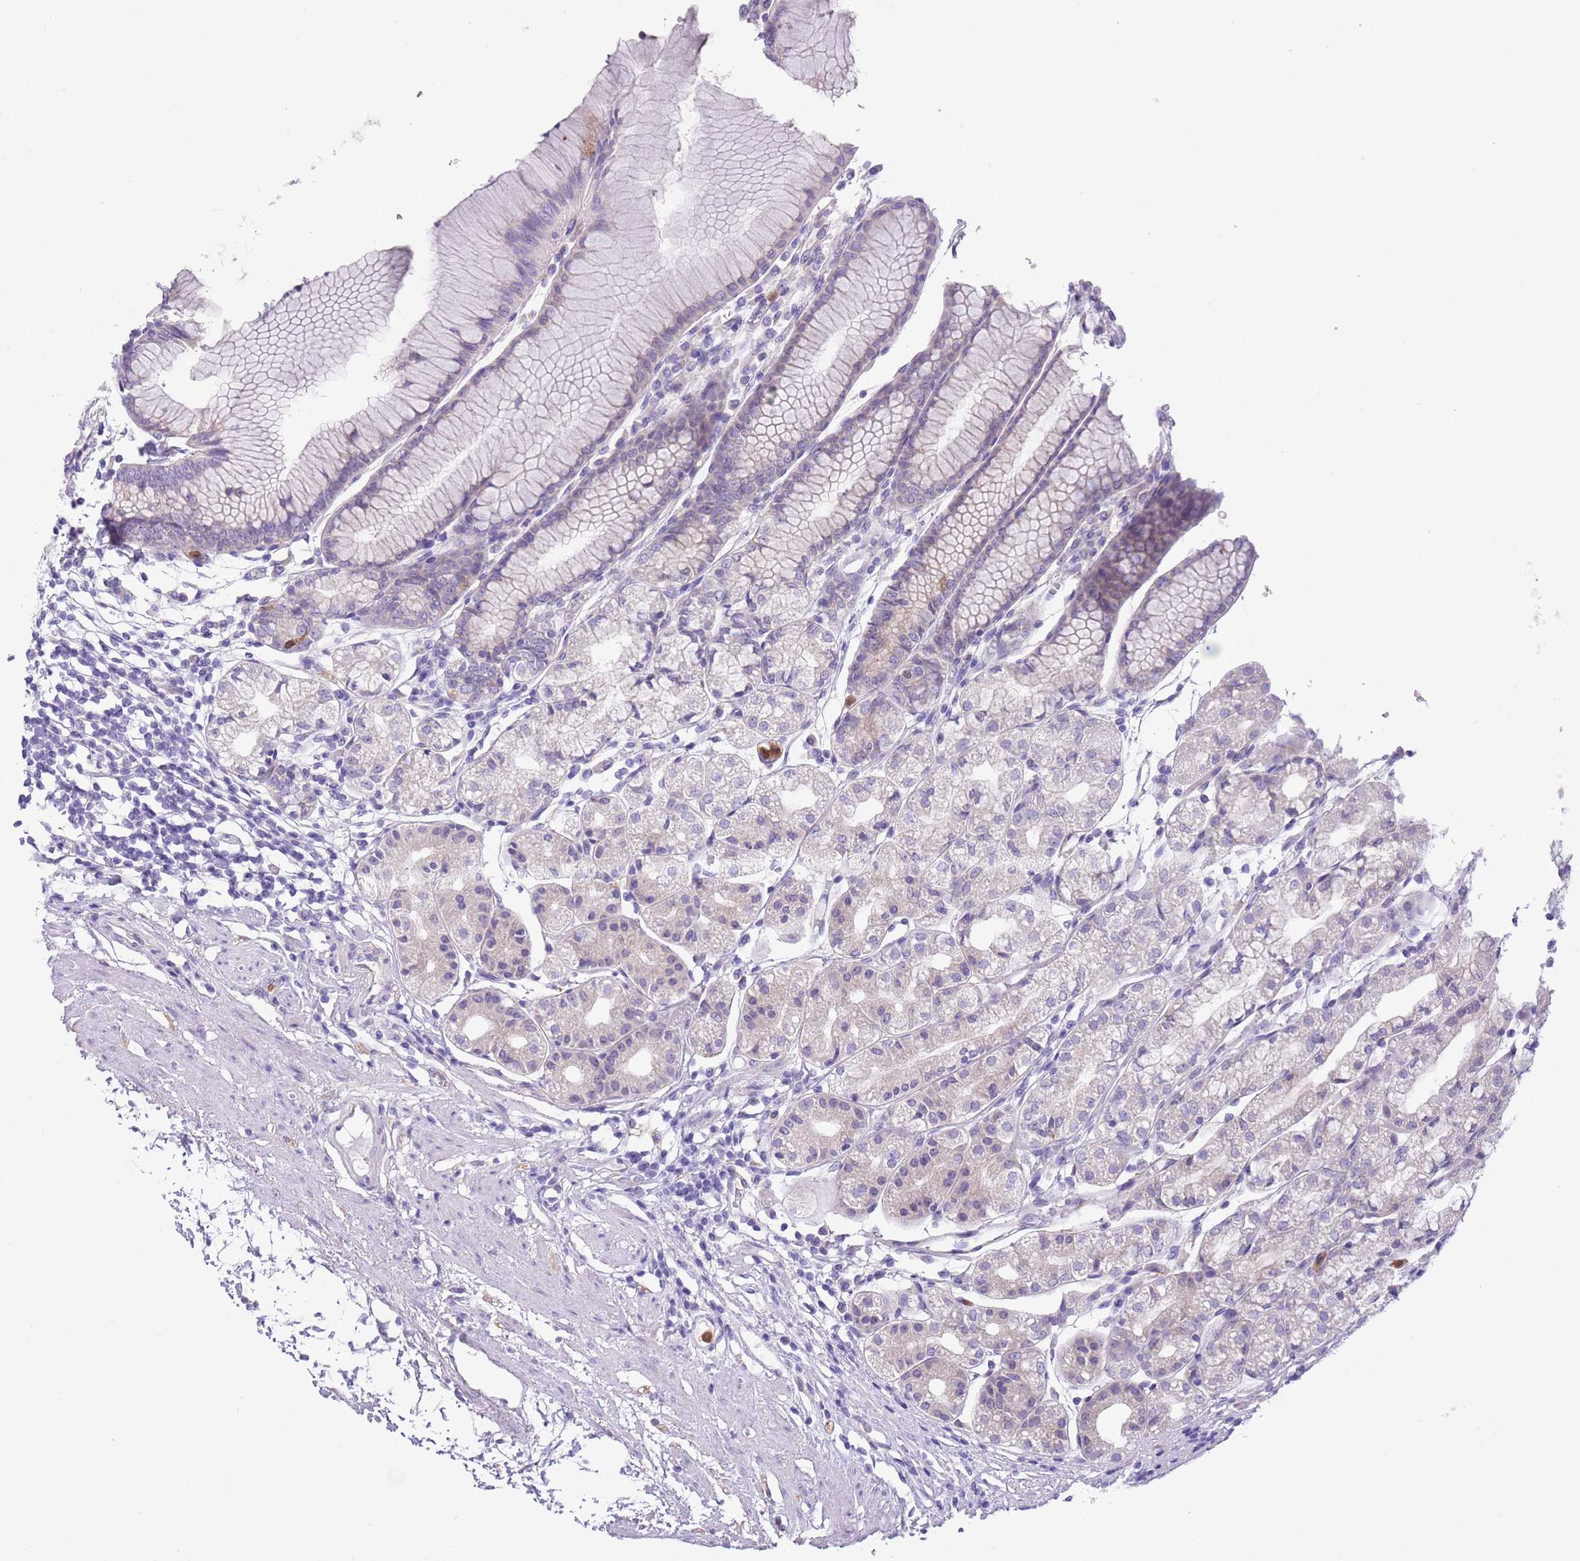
{"staining": {"intensity": "negative", "quantity": "none", "location": "none"}, "tissue": "stomach", "cell_type": "Glandular cells", "image_type": "normal", "snomed": [{"axis": "morphology", "description": "Normal tissue, NOS"}, {"axis": "topography", "description": "Stomach"}], "caption": "Immunohistochemistry (IHC) of unremarkable human stomach displays no staining in glandular cells.", "gene": "ZFP2", "patient": {"sex": "female", "age": 57}}